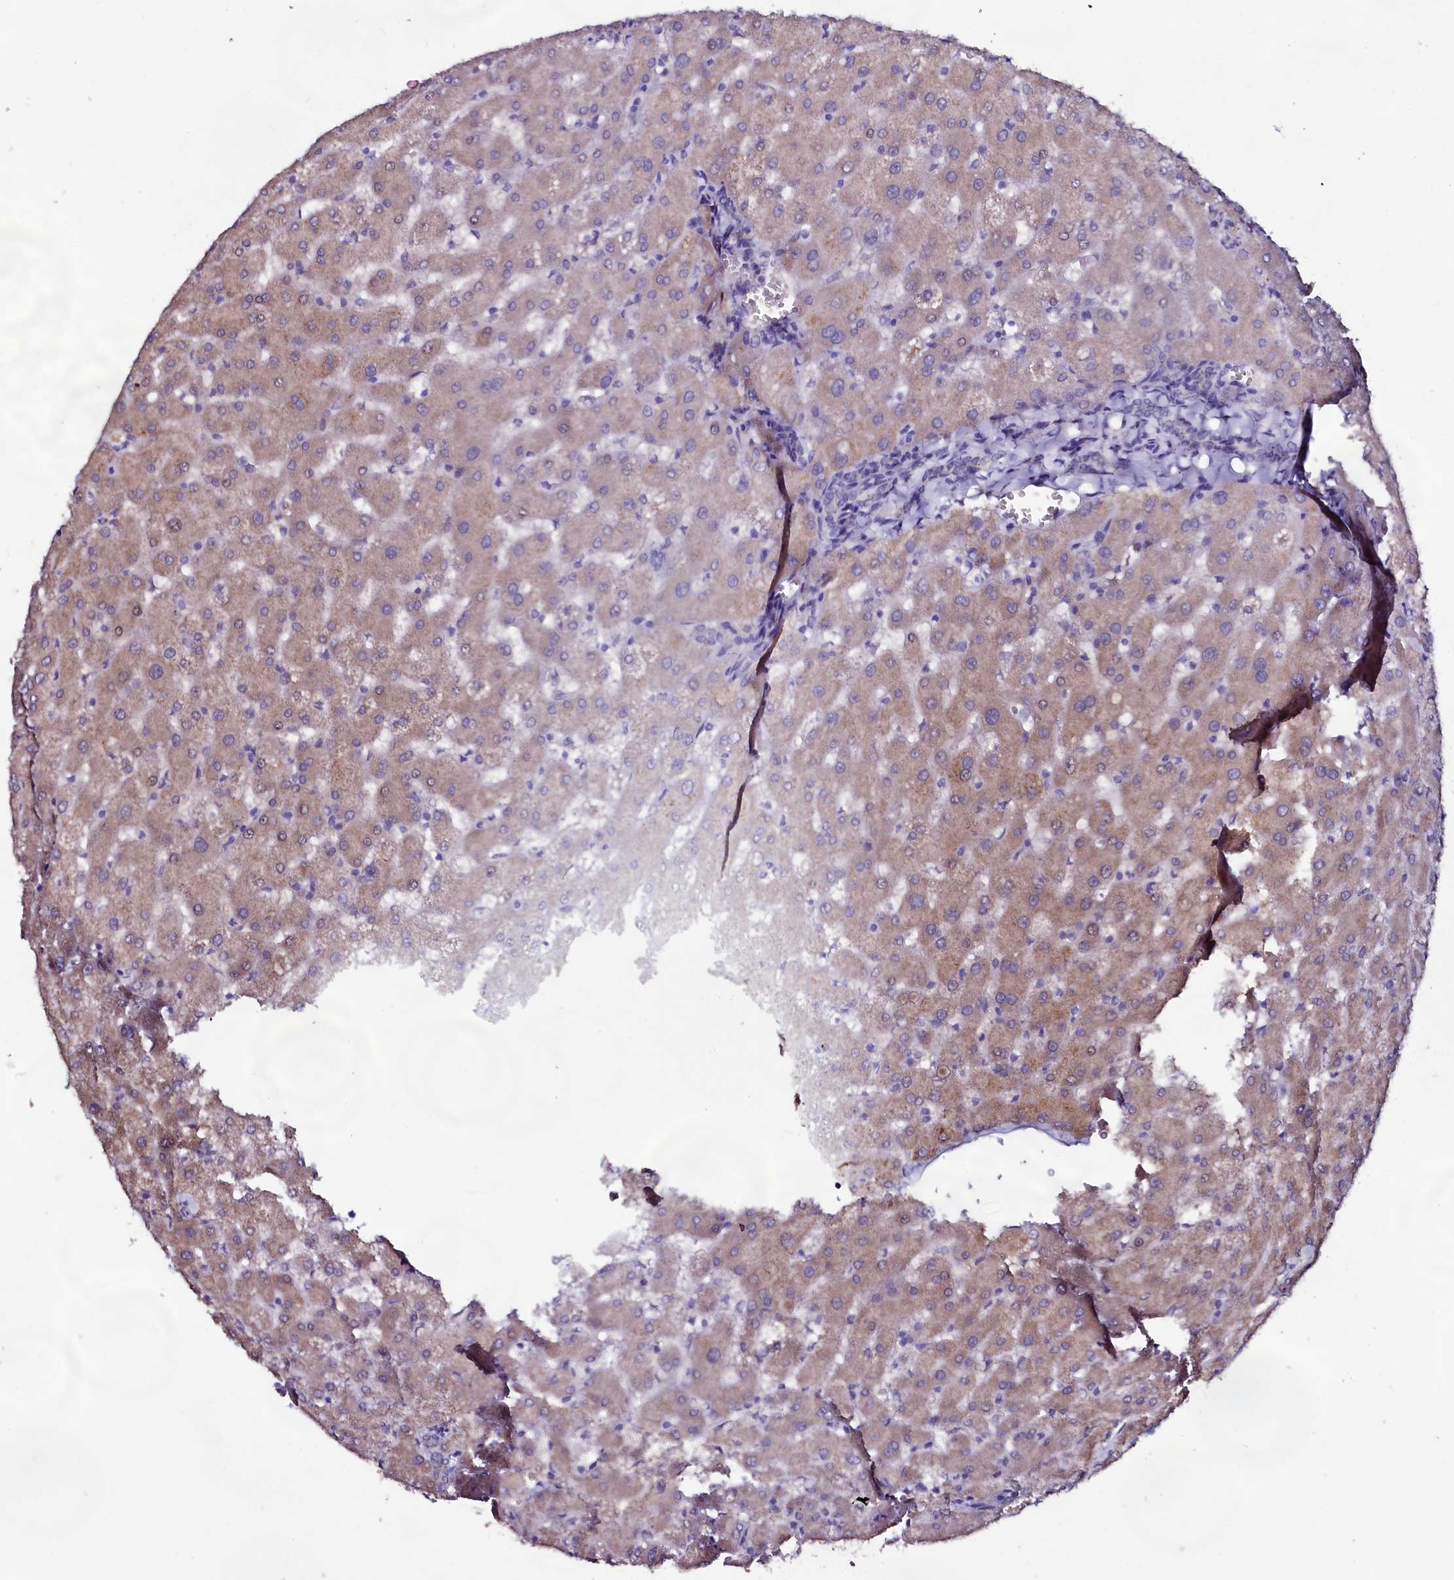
{"staining": {"intensity": "negative", "quantity": "none", "location": "none"}, "tissue": "liver", "cell_type": "Cholangiocytes", "image_type": "normal", "snomed": [{"axis": "morphology", "description": "Normal tissue, NOS"}, {"axis": "topography", "description": "Liver"}], "caption": "Liver stained for a protein using IHC reveals no positivity cholangiocytes.", "gene": "USPL1", "patient": {"sex": "female", "age": 63}}